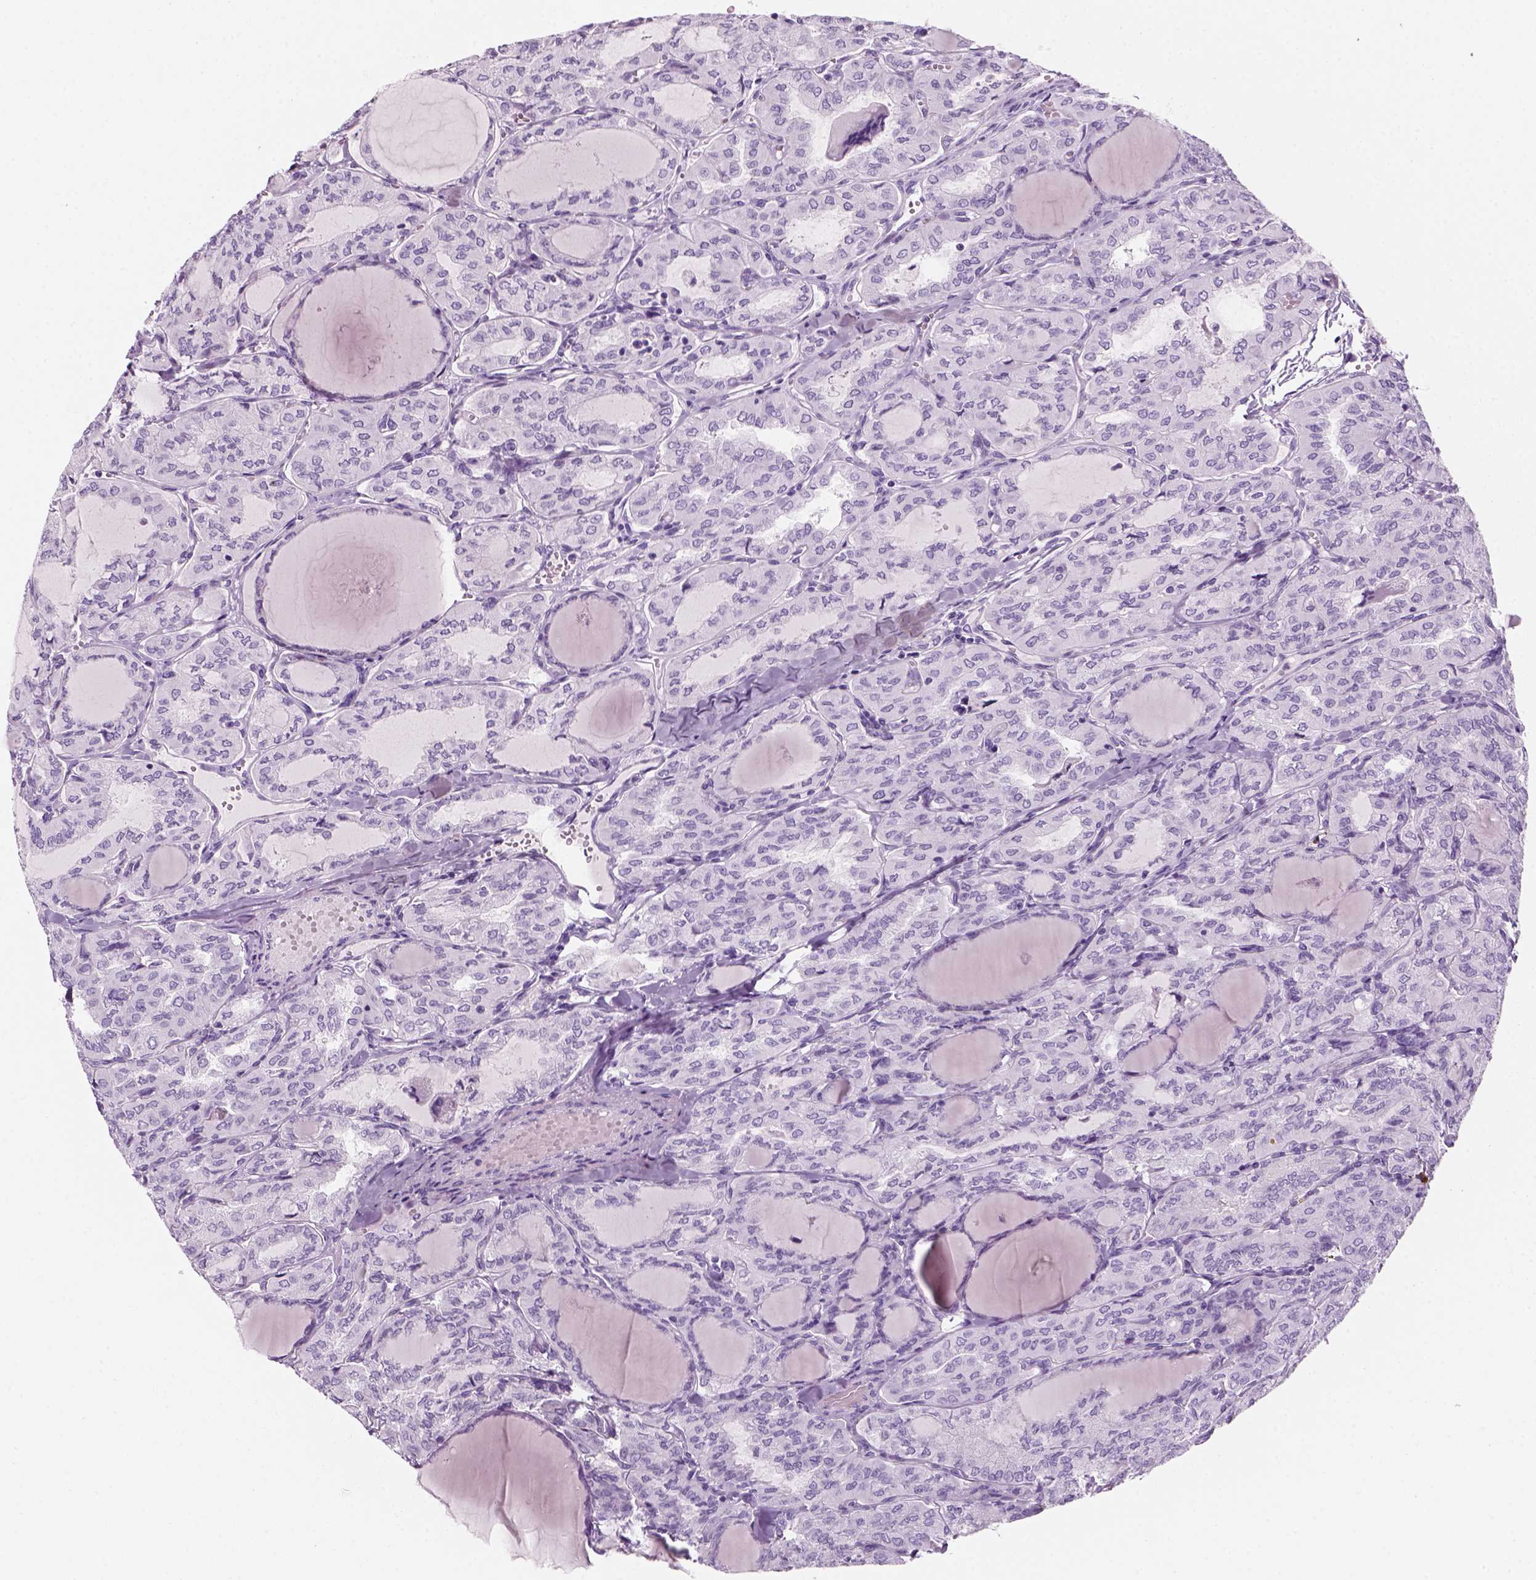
{"staining": {"intensity": "negative", "quantity": "none", "location": "none"}, "tissue": "thyroid cancer", "cell_type": "Tumor cells", "image_type": "cancer", "snomed": [{"axis": "morphology", "description": "Papillary adenocarcinoma, NOS"}, {"axis": "topography", "description": "Thyroid gland"}], "caption": "A high-resolution image shows IHC staining of thyroid cancer (papillary adenocarcinoma), which exhibits no significant staining in tumor cells.", "gene": "KRTAP11-1", "patient": {"sex": "male", "age": 20}}